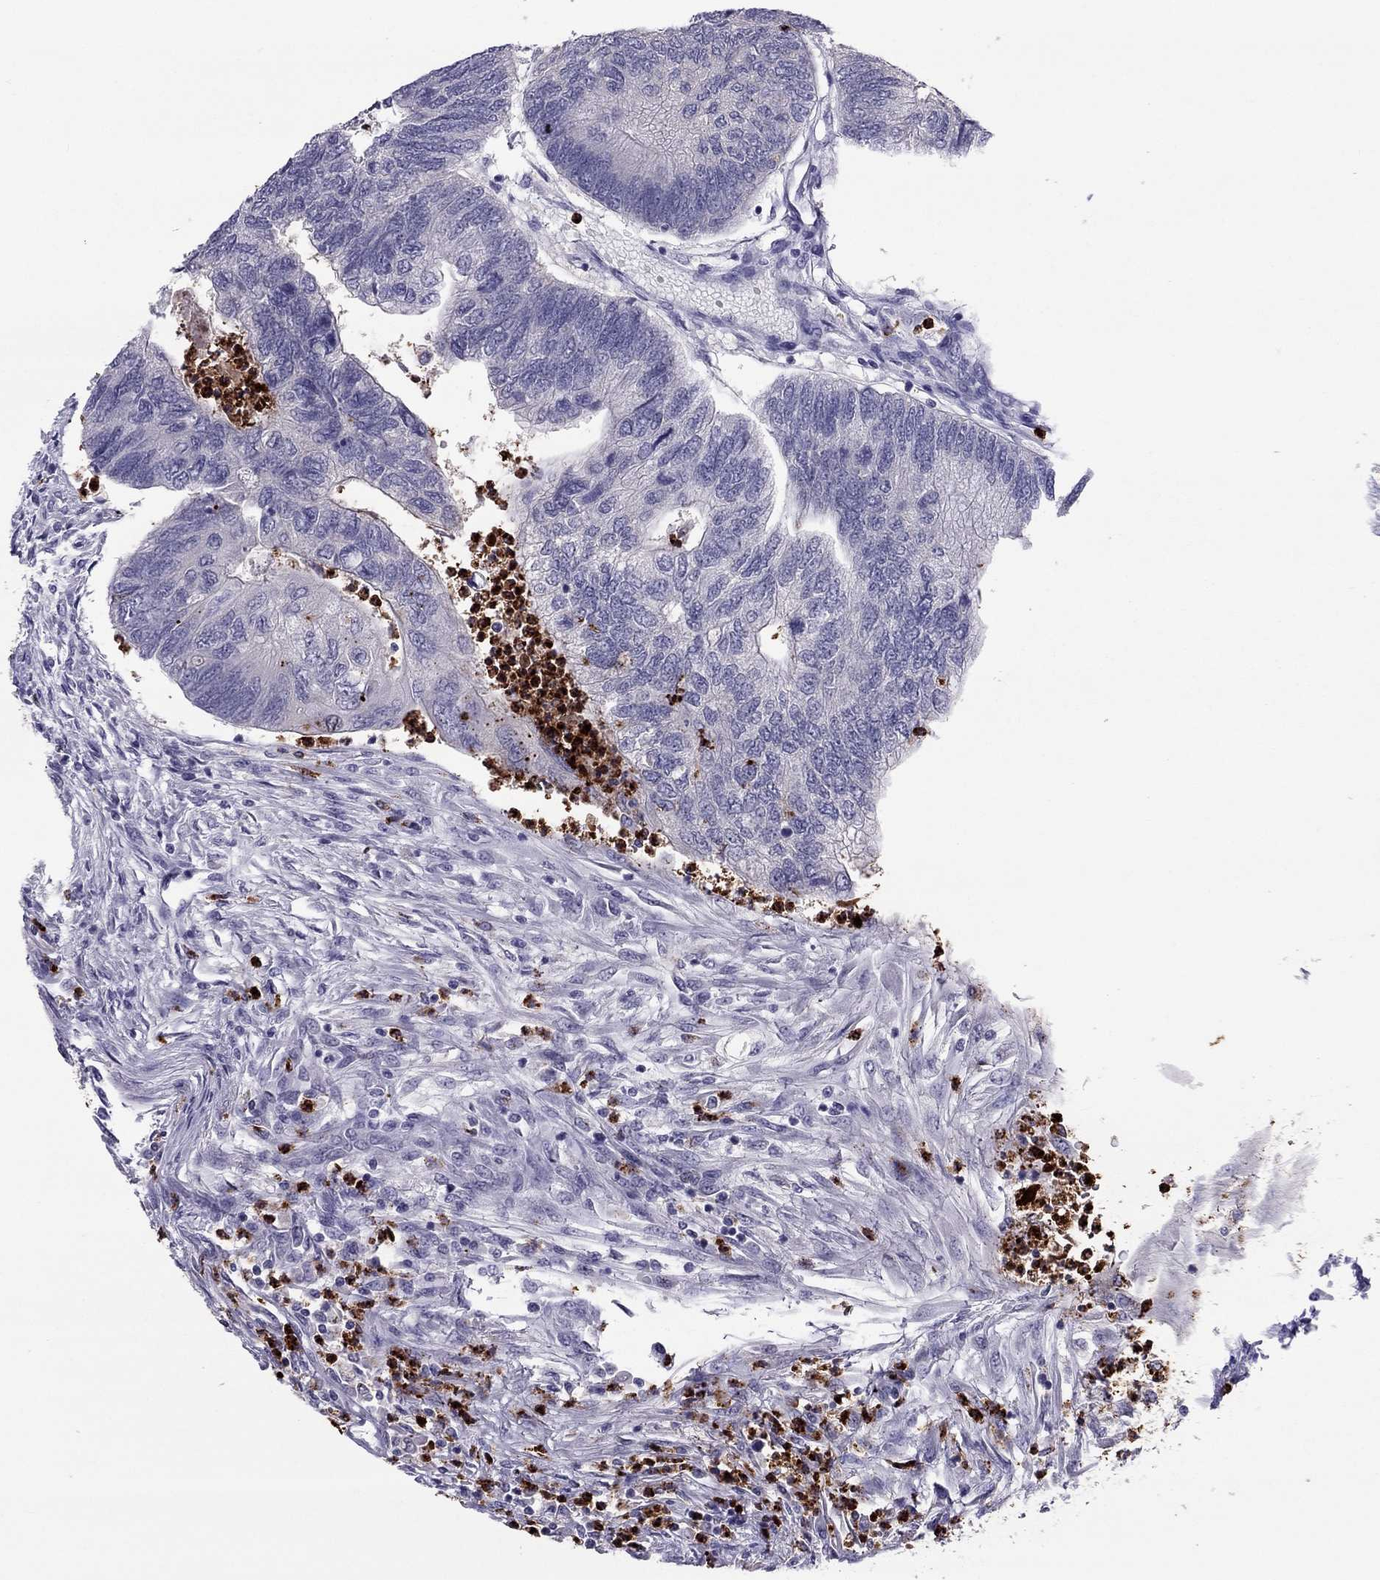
{"staining": {"intensity": "negative", "quantity": "none", "location": "none"}, "tissue": "colorectal cancer", "cell_type": "Tumor cells", "image_type": "cancer", "snomed": [{"axis": "morphology", "description": "Adenocarcinoma, NOS"}, {"axis": "topography", "description": "Colon"}], "caption": "Tumor cells are negative for brown protein staining in adenocarcinoma (colorectal).", "gene": "CCL27", "patient": {"sex": "female", "age": 67}}